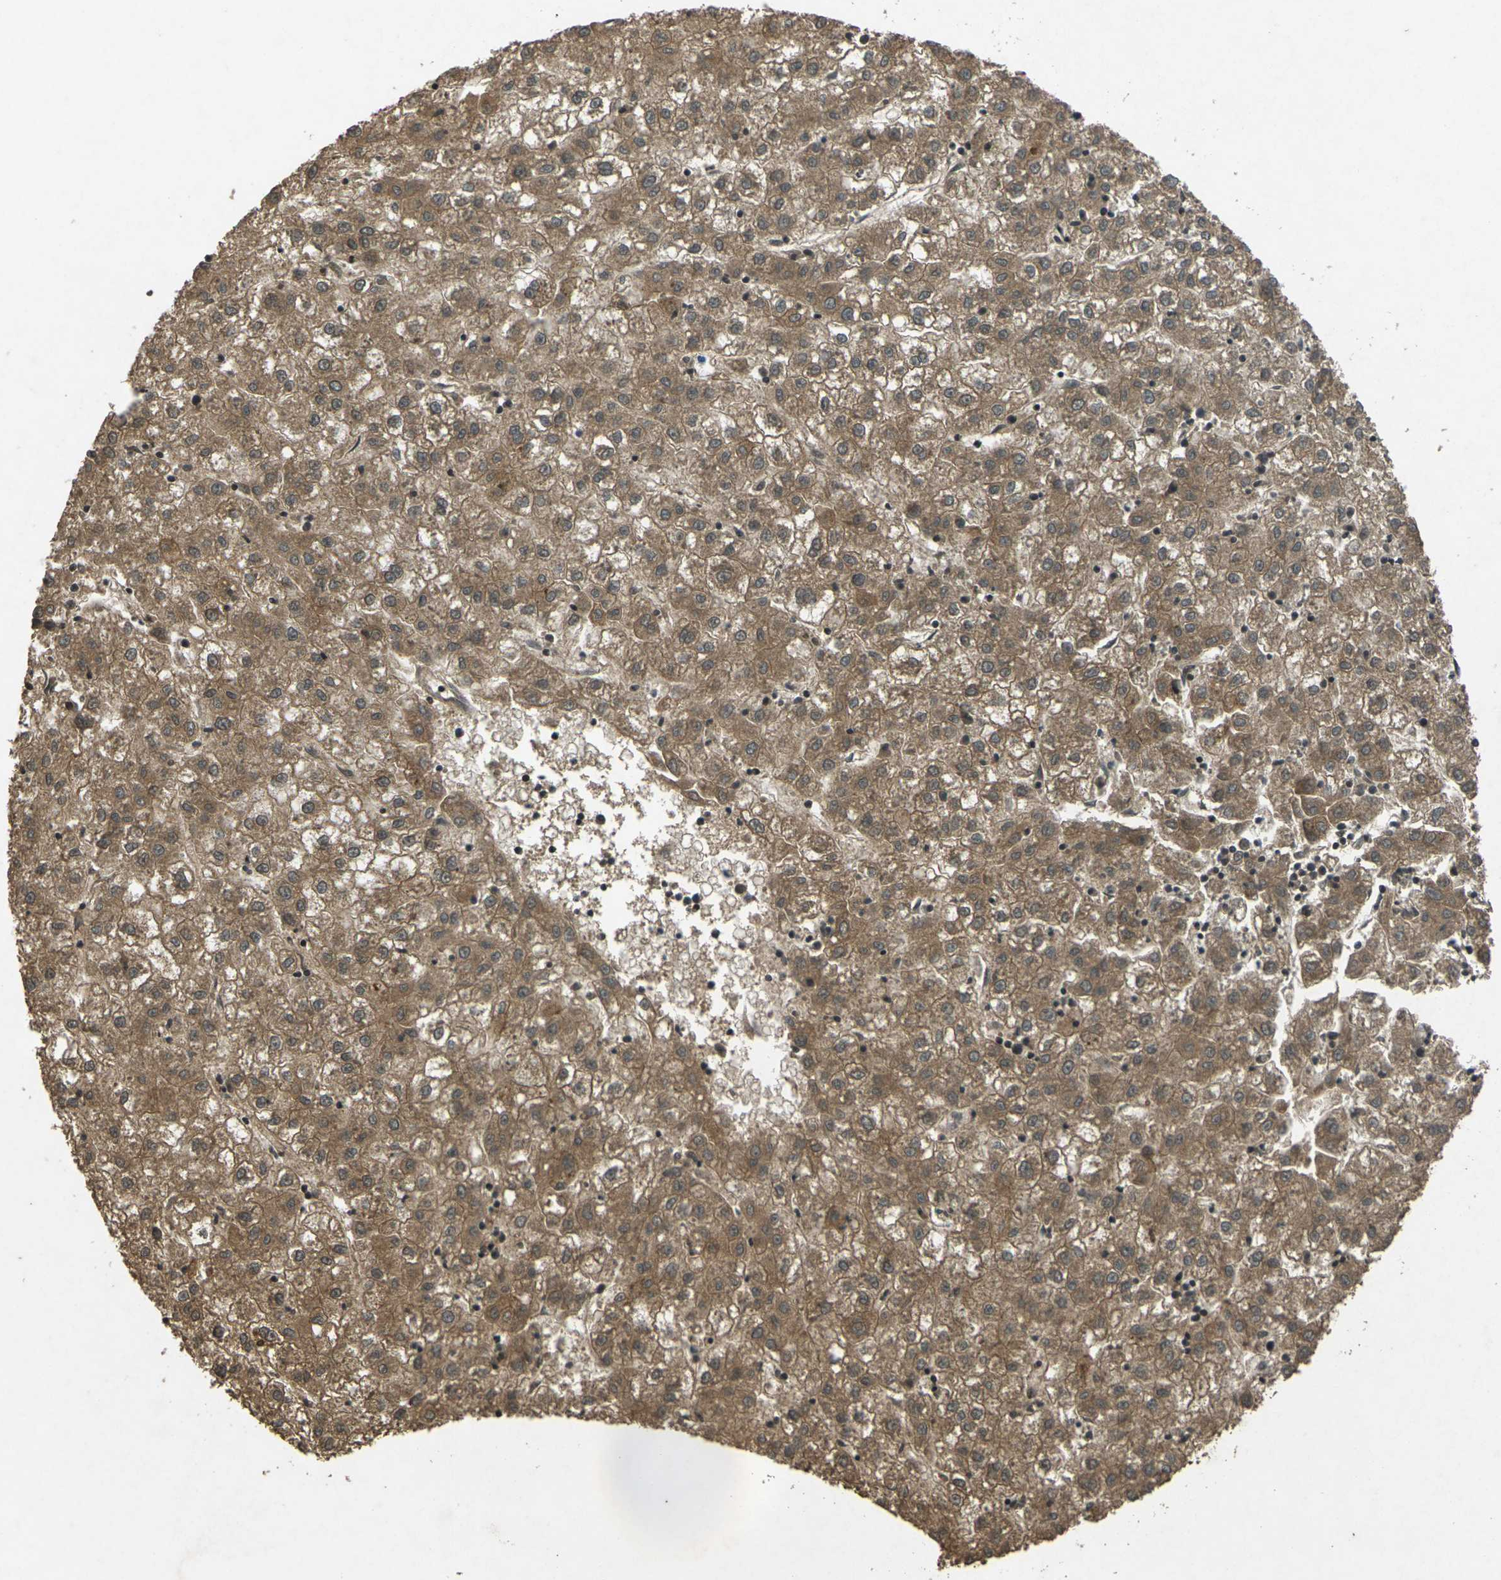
{"staining": {"intensity": "moderate", "quantity": ">75%", "location": "cytoplasmic/membranous"}, "tissue": "liver cancer", "cell_type": "Tumor cells", "image_type": "cancer", "snomed": [{"axis": "morphology", "description": "Carcinoma, Hepatocellular, NOS"}, {"axis": "topography", "description": "Liver"}], "caption": "Immunohistochemical staining of liver hepatocellular carcinoma displays moderate cytoplasmic/membranous protein expression in approximately >75% of tumor cells.", "gene": "TAP1", "patient": {"sex": "male", "age": 72}}